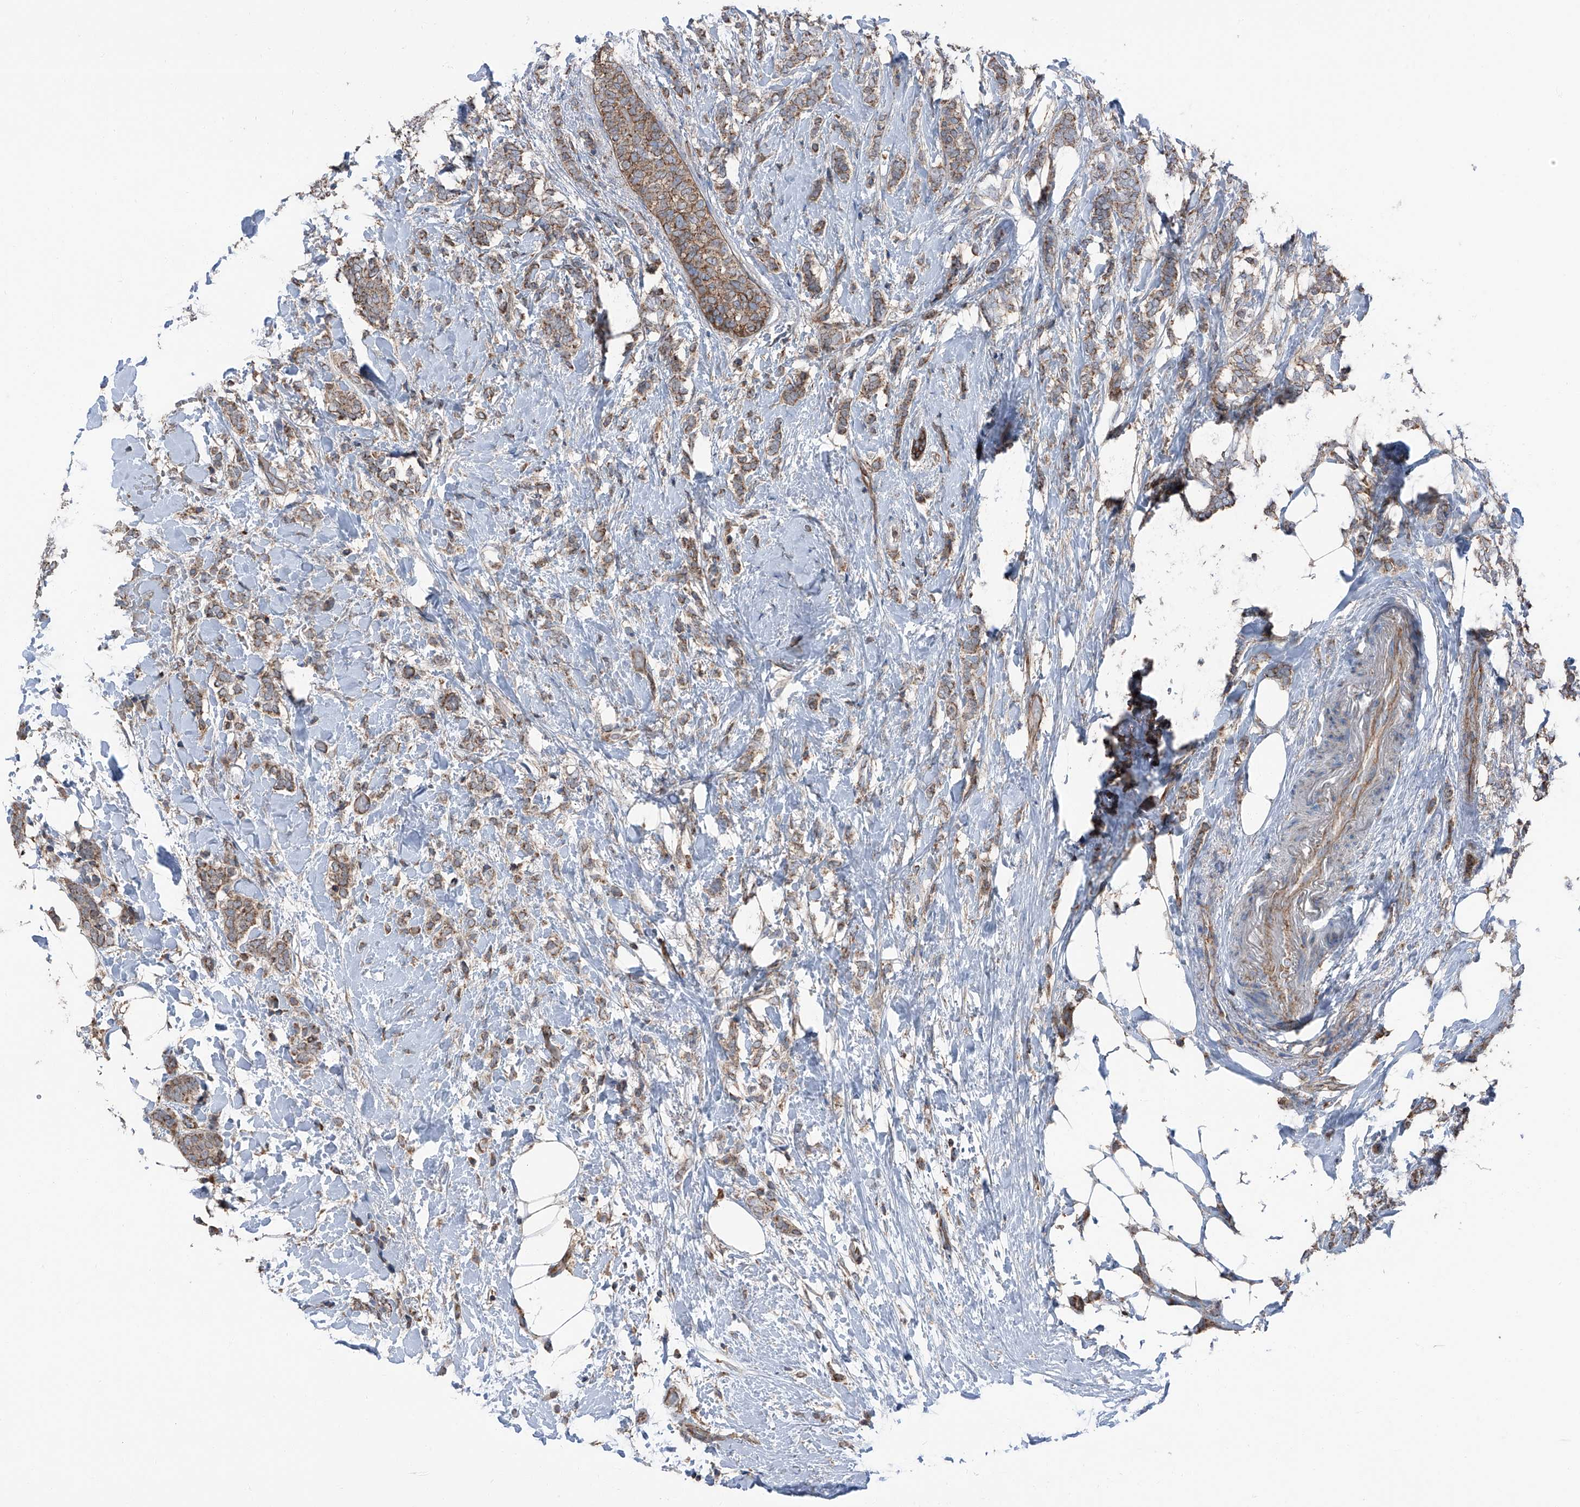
{"staining": {"intensity": "moderate", "quantity": ">75%", "location": "cytoplasmic/membranous"}, "tissue": "breast cancer", "cell_type": "Tumor cells", "image_type": "cancer", "snomed": [{"axis": "morphology", "description": "Lobular carcinoma"}, {"axis": "topography", "description": "Breast"}], "caption": "DAB (3,3'-diaminobenzidine) immunohistochemical staining of lobular carcinoma (breast) displays moderate cytoplasmic/membranous protein staining in approximately >75% of tumor cells. (brown staining indicates protein expression, while blue staining denotes nuclei).", "gene": "GPR142", "patient": {"sex": "female", "age": 50}}